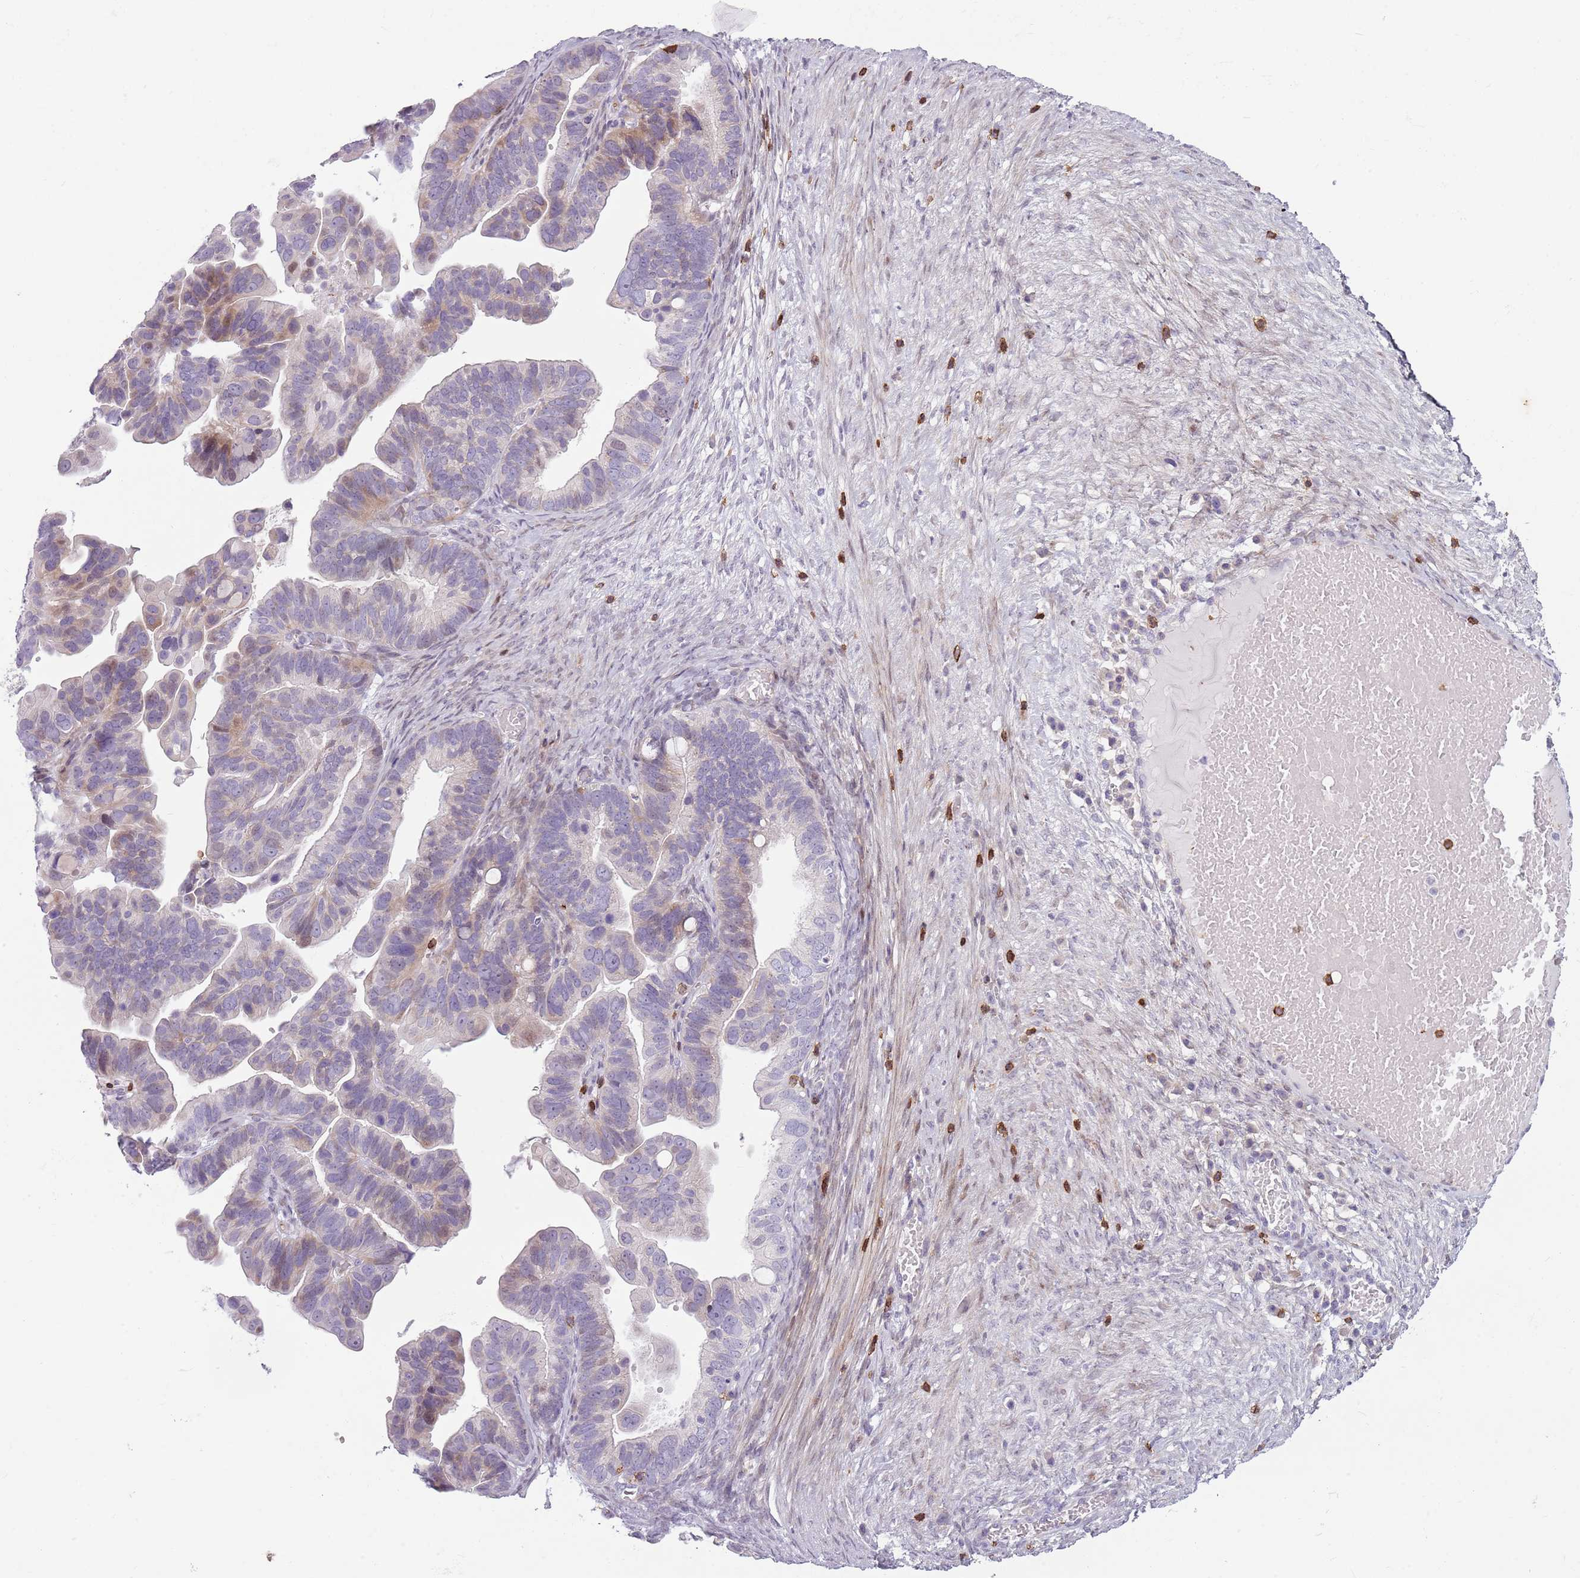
{"staining": {"intensity": "weak", "quantity": "<25%", "location": "cytoplasmic/membranous"}, "tissue": "ovarian cancer", "cell_type": "Tumor cells", "image_type": "cancer", "snomed": [{"axis": "morphology", "description": "Cystadenocarcinoma, serous, NOS"}, {"axis": "topography", "description": "Ovary"}], "caption": "Tumor cells are negative for brown protein staining in ovarian serous cystadenocarcinoma.", "gene": "ZNF583", "patient": {"sex": "female", "age": 56}}